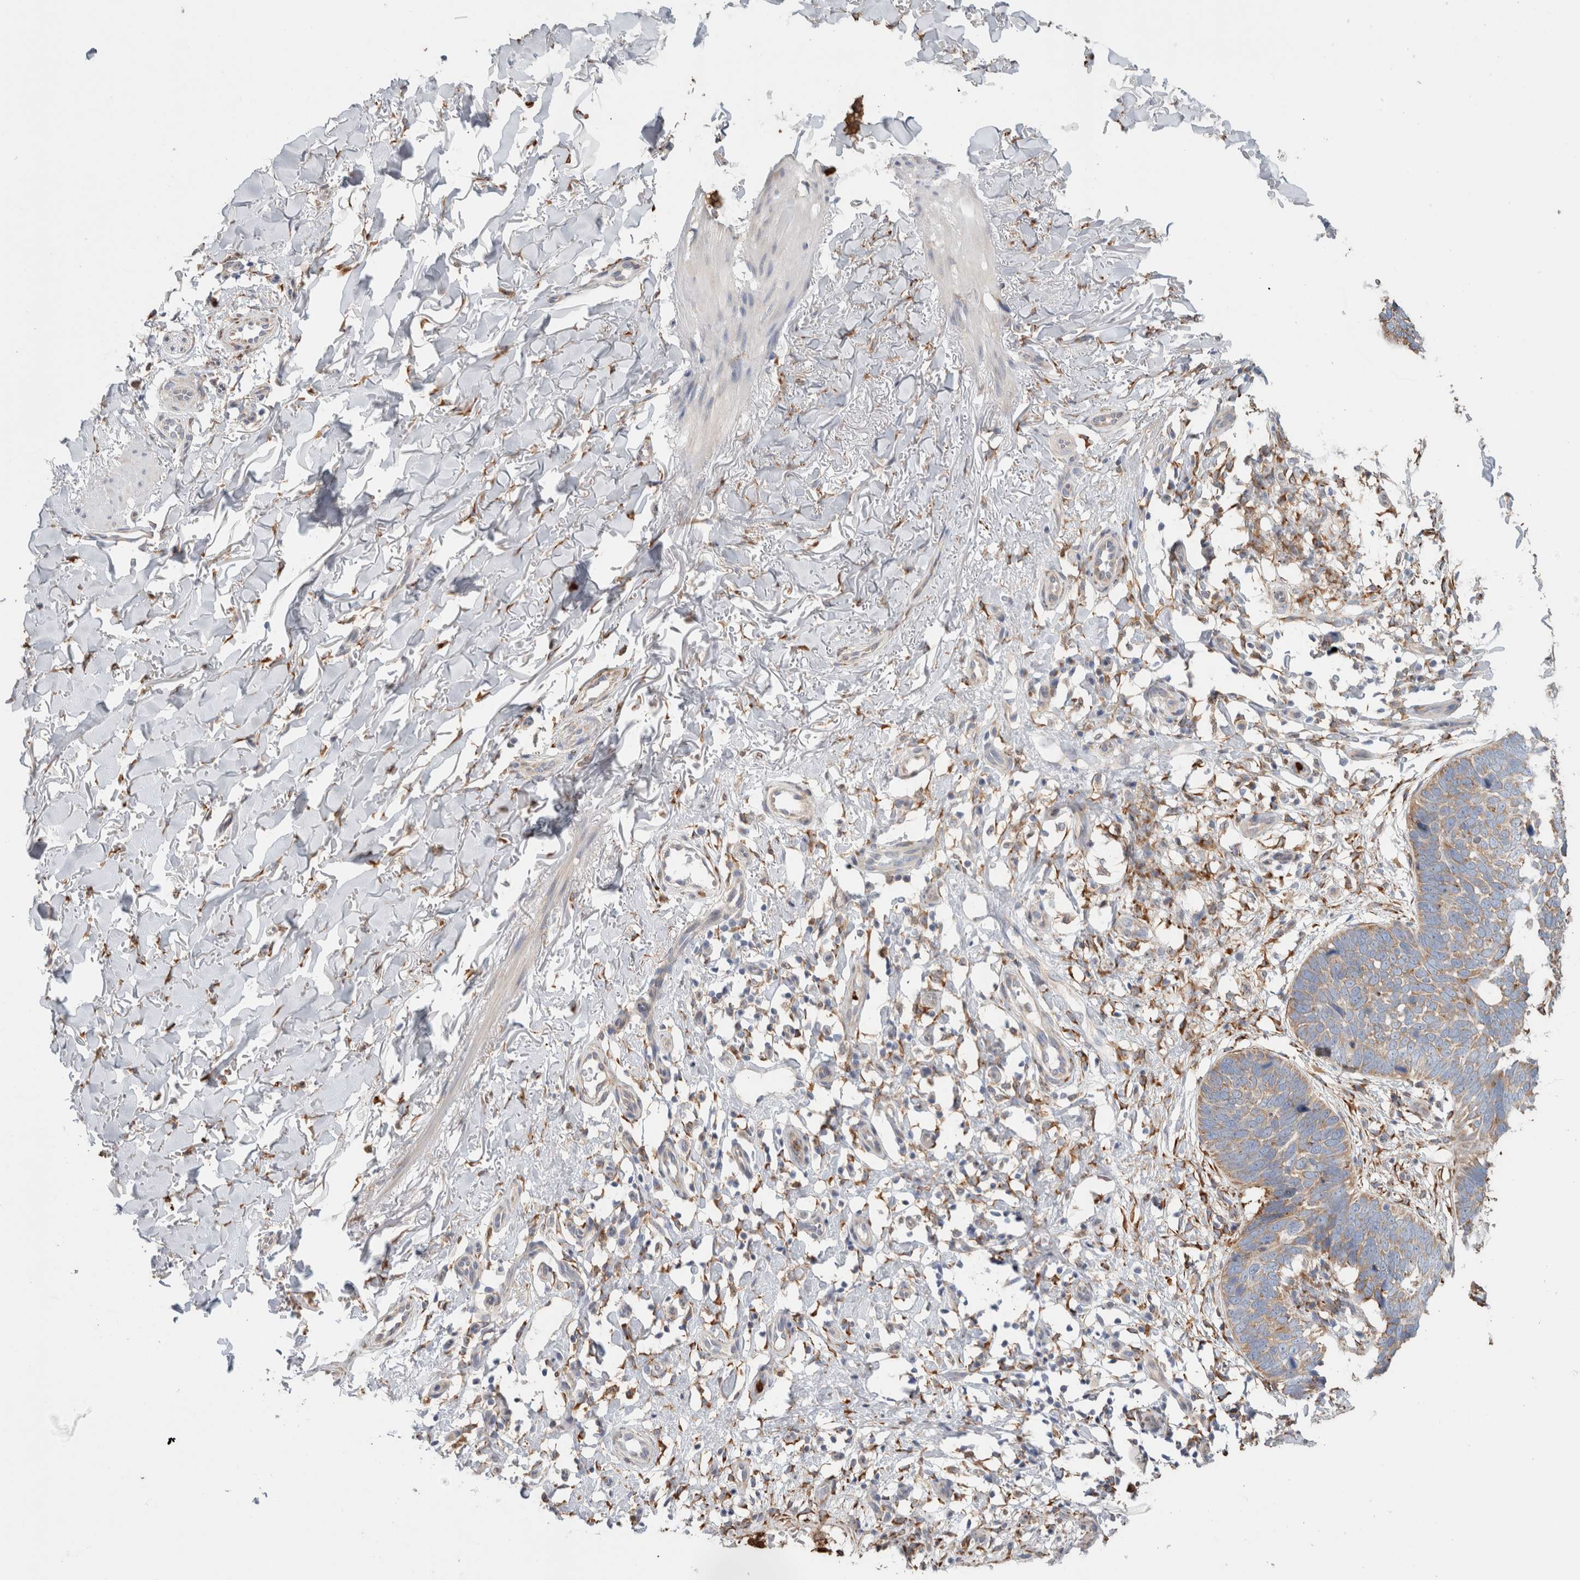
{"staining": {"intensity": "weak", "quantity": ">75%", "location": "cytoplasmic/membranous"}, "tissue": "skin cancer", "cell_type": "Tumor cells", "image_type": "cancer", "snomed": [{"axis": "morphology", "description": "Normal tissue, NOS"}, {"axis": "morphology", "description": "Basal cell carcinoma"}, {"axis": "topography", "description": "Skin"}], "caption": "IHC (DAB (3,3'-diaminobenzidine)) staining of skin cancer exhibits weak cytoplasmic/membranous protein staining in approximately >75% of tumor cells.", "gene": "P4HA1", "patient": {"sex": "male", "age": 77}}